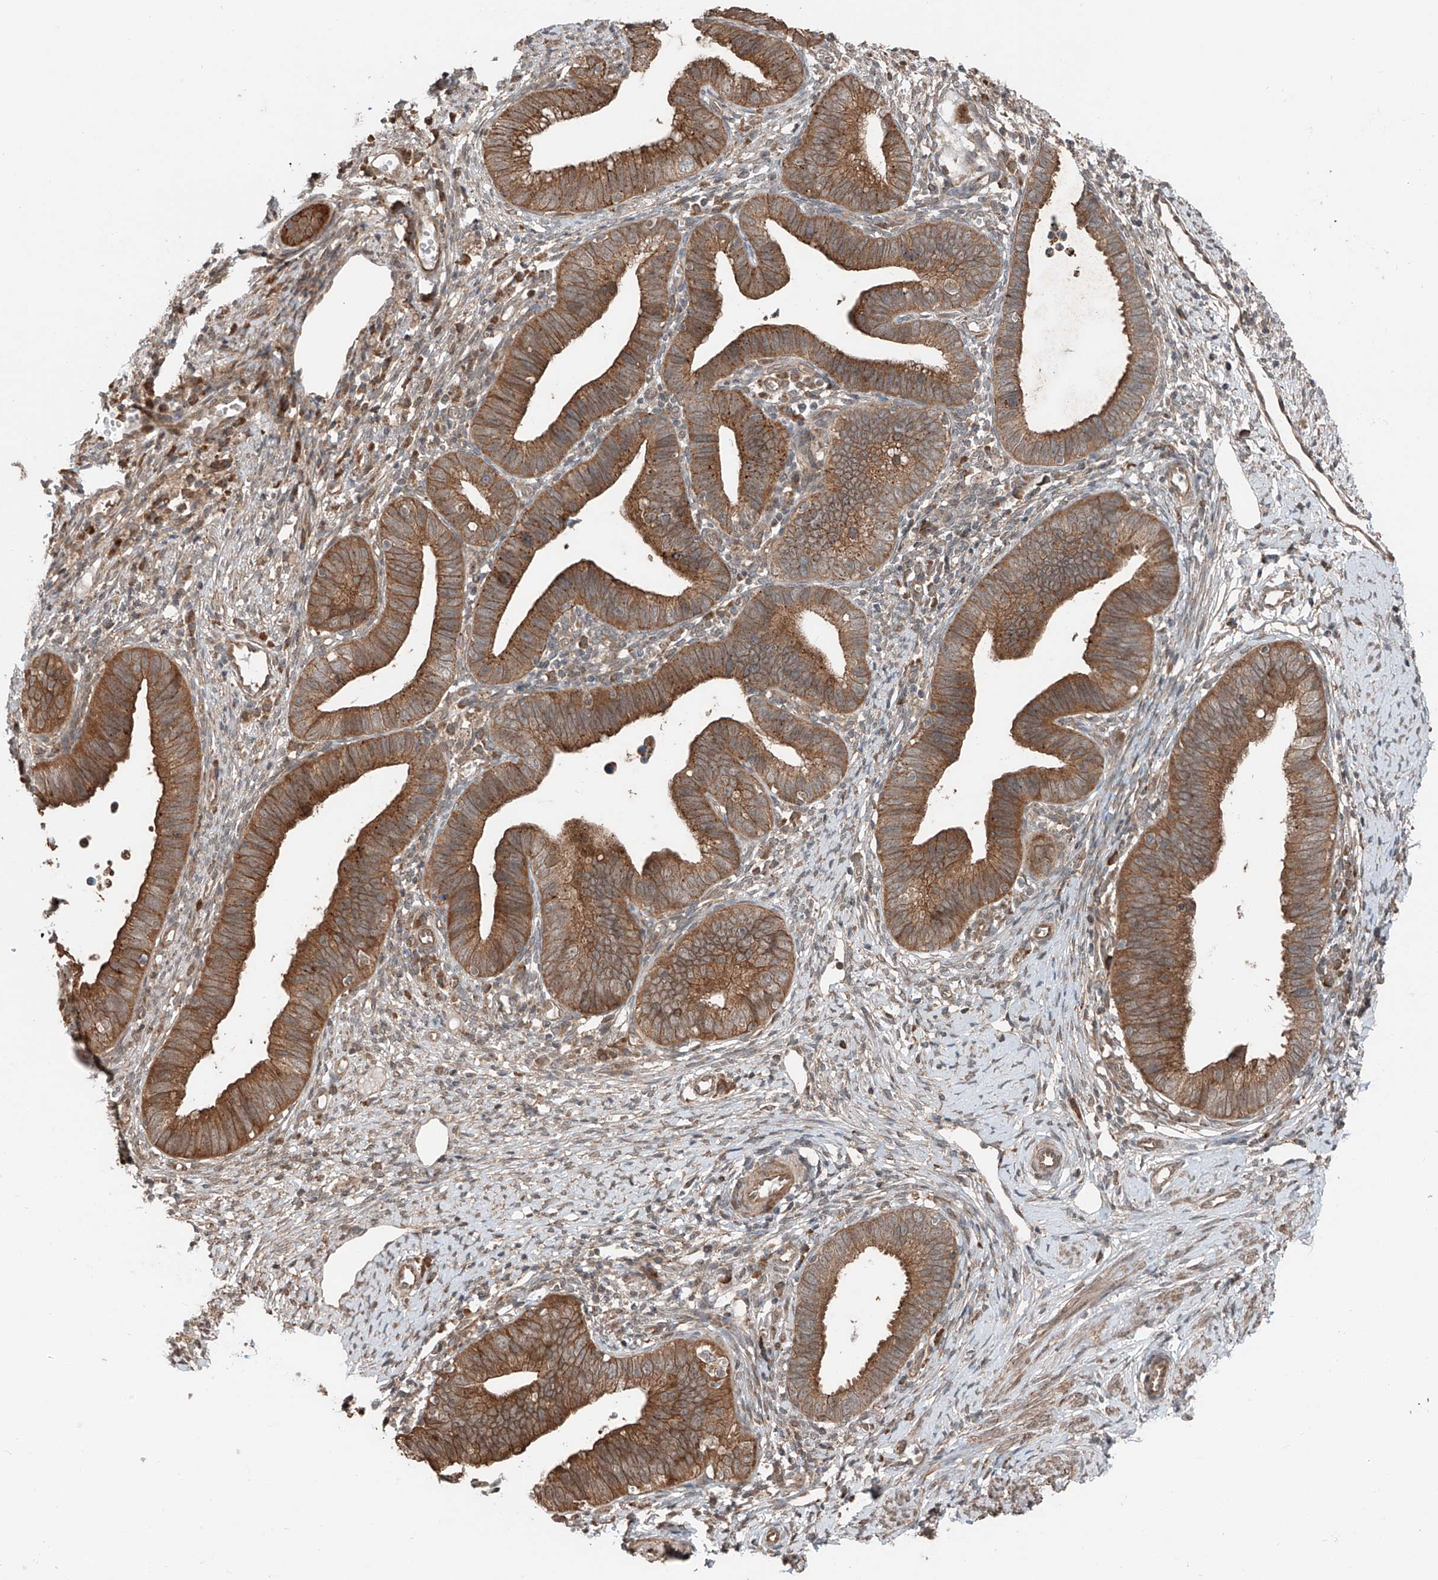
{"staining": {"intensity": "moderate", "quantity": ">75%", "location": "cytoplasmic/membranous"}, "tissue": "cervical cancer", "cell_type": "Tumor cells", "image_type": "cancer", "snomed": [{"axis": "morphology", "description": "Adenocarcinoma, NOS"}, {"axis": "topography", "description": "Cervix"}], "caption": "Tumor cells show moderate cytoplasmic/membranous positivity in about >75% of cells in cervical cancer (adenocarcinoma). (IHC, brightfield microscopy, high magnification).", "gene": "CEP162", "patient": {"sex": "female", "age": 36}}